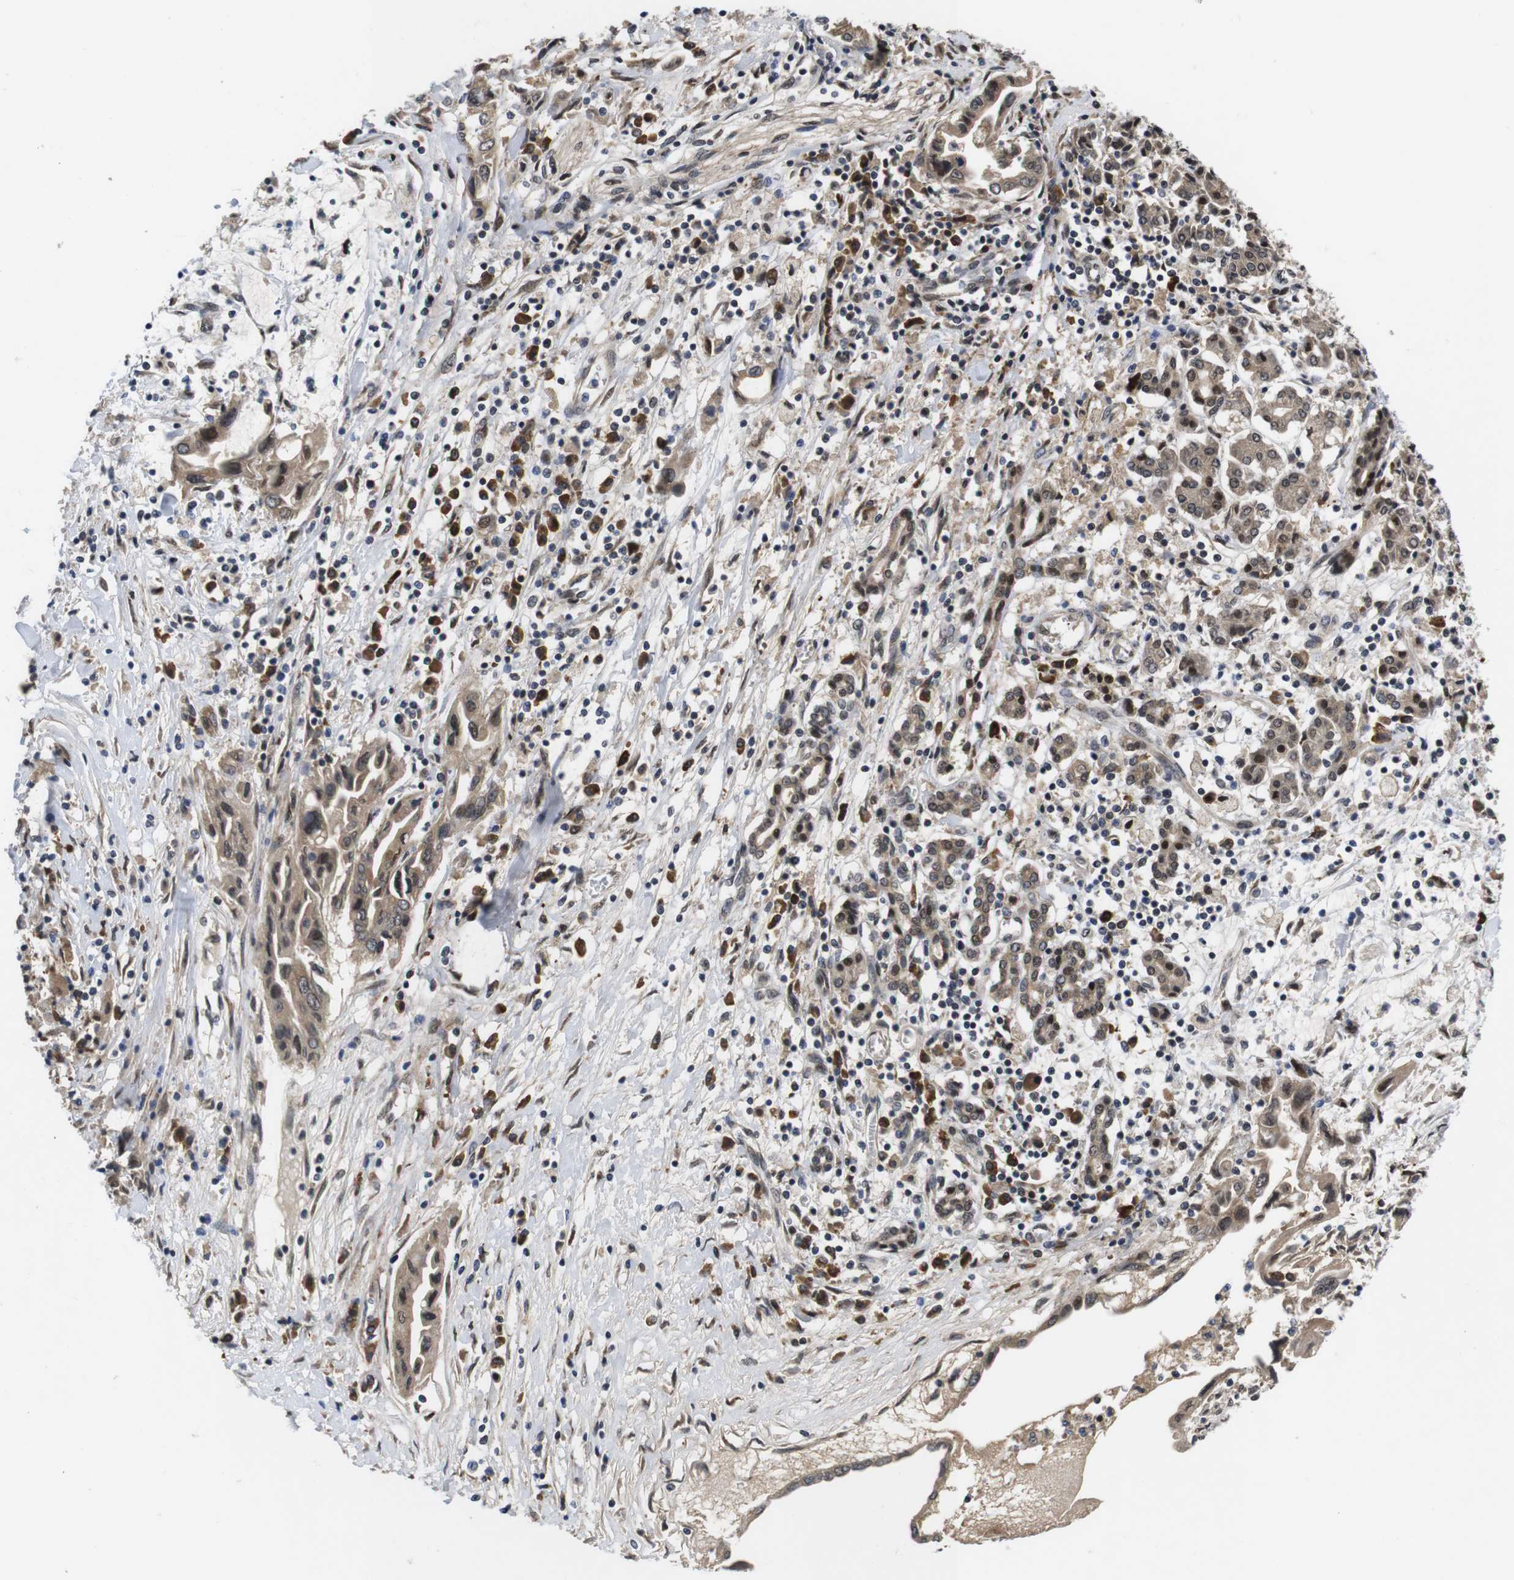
{"staining": {"intensity": "weak", "quantity": ">75%", "location": "cytoplasmic/membranous"}, "tissue": "pancreatic cancer", "cell_type": "Tumor cells", "image_type": "cancer", "snomed": [{"axis": "morphology", "description": "Adenocarcinoma, NOS"}, {"axis": "topography", "description": "Pancreas"}], "caption": "Tumor cells show low levels of weak cytoplasmic/membranous positivity in approximately >75% of cells in human pancreatic cancer. (DAB (3,3'-diaminobenzidine) IHC with brightfield microscopy, high magnification).", "gene": "ZBTB46", "patient": {"sex": "female", "age": 57}}